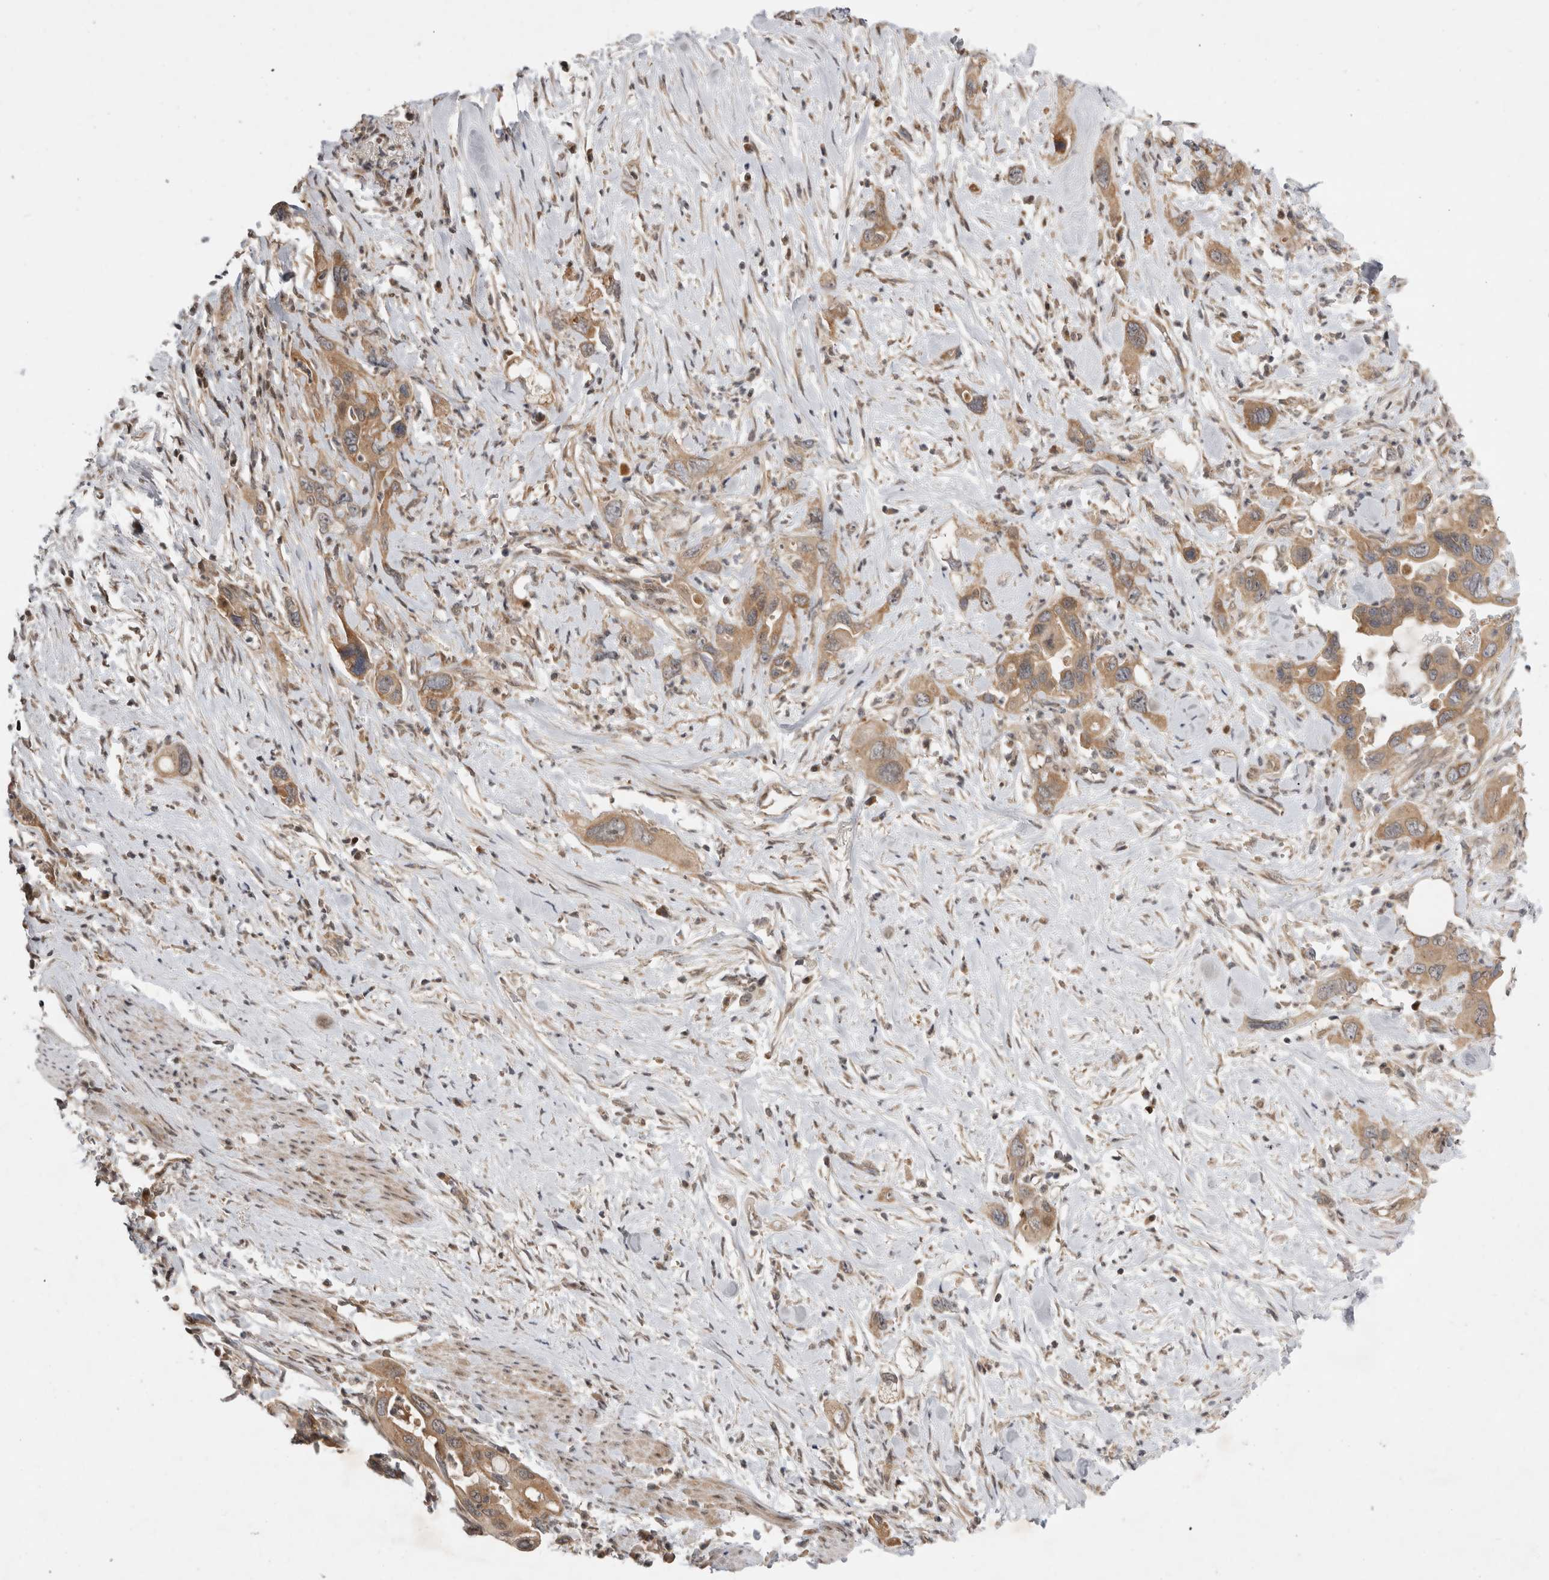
{"staining": {"intensity": "moderate", "quantity": ">75%", "location": "cytoplasmic/membranous"}, "tissue": "pancreatic cancer", "cell_type": "Tumor cells", "image_type": "cancer", "snomed": [{"axis": "morphology", "description": "Adenocarcinoma, NOS"}, {"axis": "topography", "description": "Pancreas"}], "caption": "Pancreatic cancer stained for a protein shows moderate cytoplasmic/membranous positivity in tumor cells.", "gene": "EIF2AK1", "patient": {"sex": "female", "age": 70}}